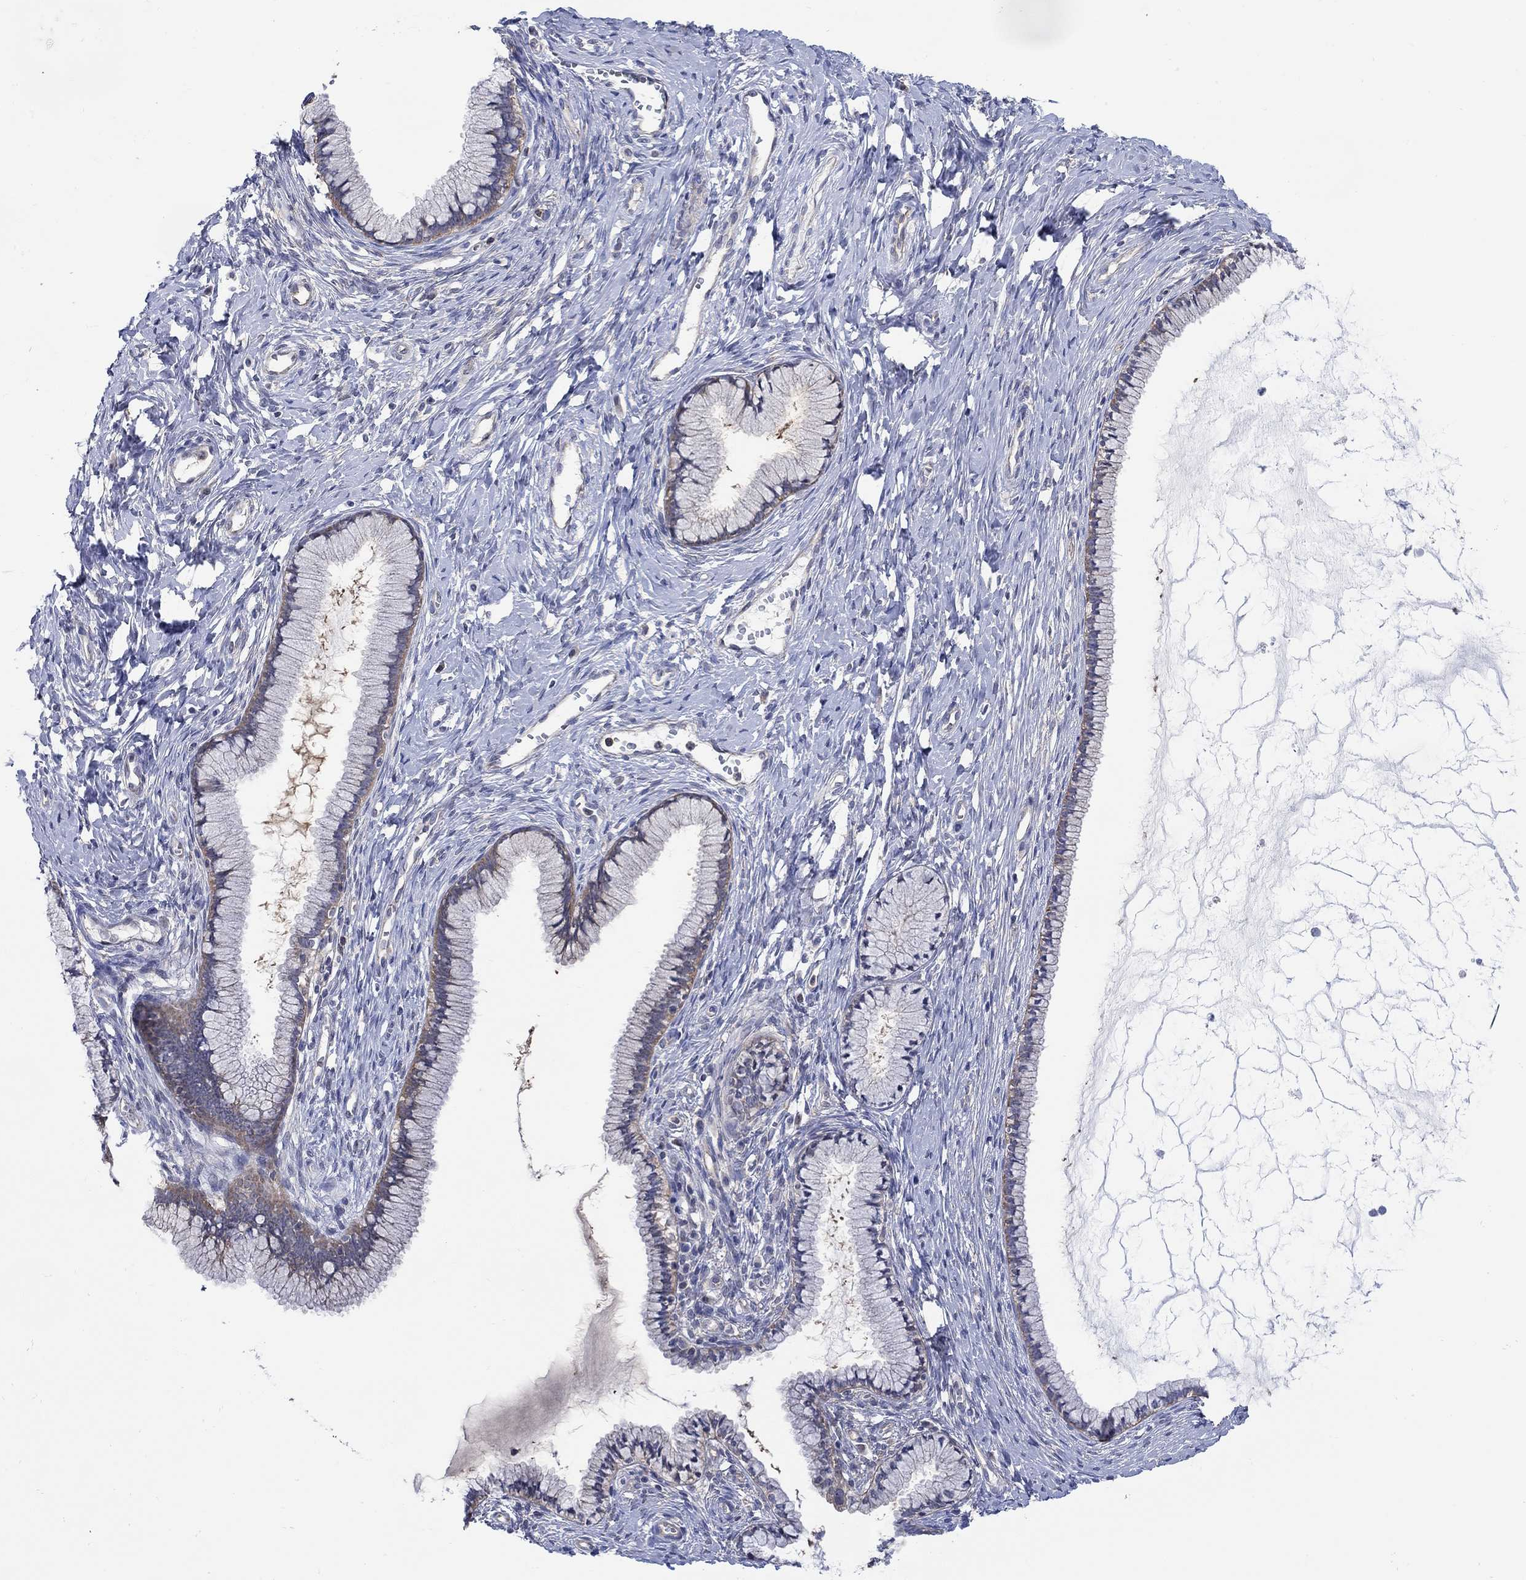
{"staining": {"intensity": "negative", "quantity": "none", "location": "none"}, "tissue": "cervix", "cell_type": "Glandular cells", "image_type": "normal", "snomed": [{"axis": "morphology", "description": "Normal tissue, NOS"}, {"axis": "topography", "description": "Cervix"}], "caption": "This is an IHC photomicrograph of benign cervix. There is no positivity in glandular cells.", "gene": "TEKT3", "patient": {"sex": "female", "age": 40}}